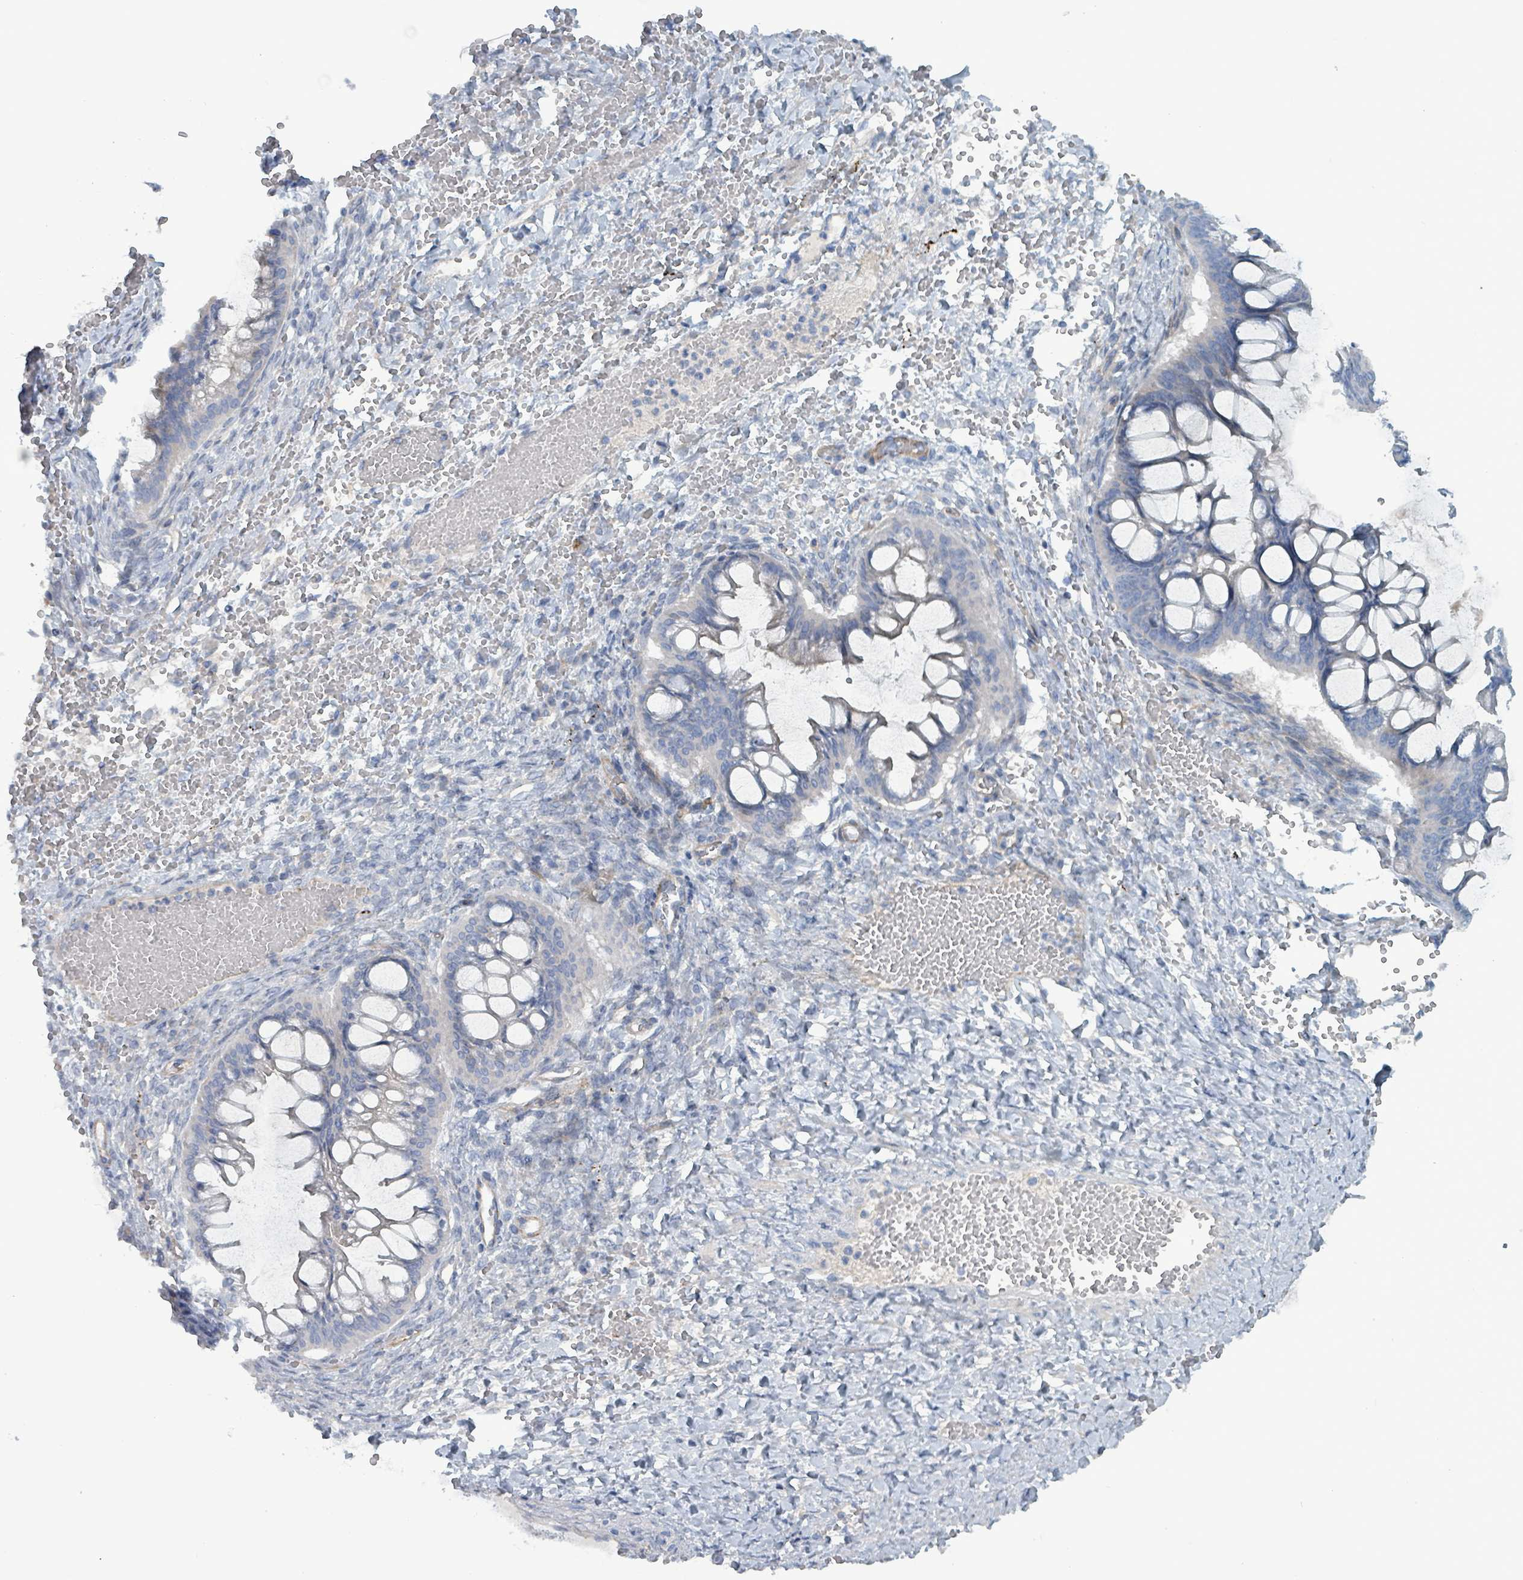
{"staining": {"intensity": "negative", "quantity": "none", "location": "none"}, "tissue": "ovarian cancer", "cell_type": "Tumor cells", "image_type": "cancer", "snomed": [{"axis": "morphology", "description": "Cystadenocarcinoma, mucinous, NOS"}, {"axis": "topography", "description": "Ovary"}], "caption": "The histopathology image exhibits no staining of tumor cells in ovarian cancer (mucinous cystadenocarcinoma).", "gene": "TAAR5", "patient": {"sex": "female", "age": 73}}